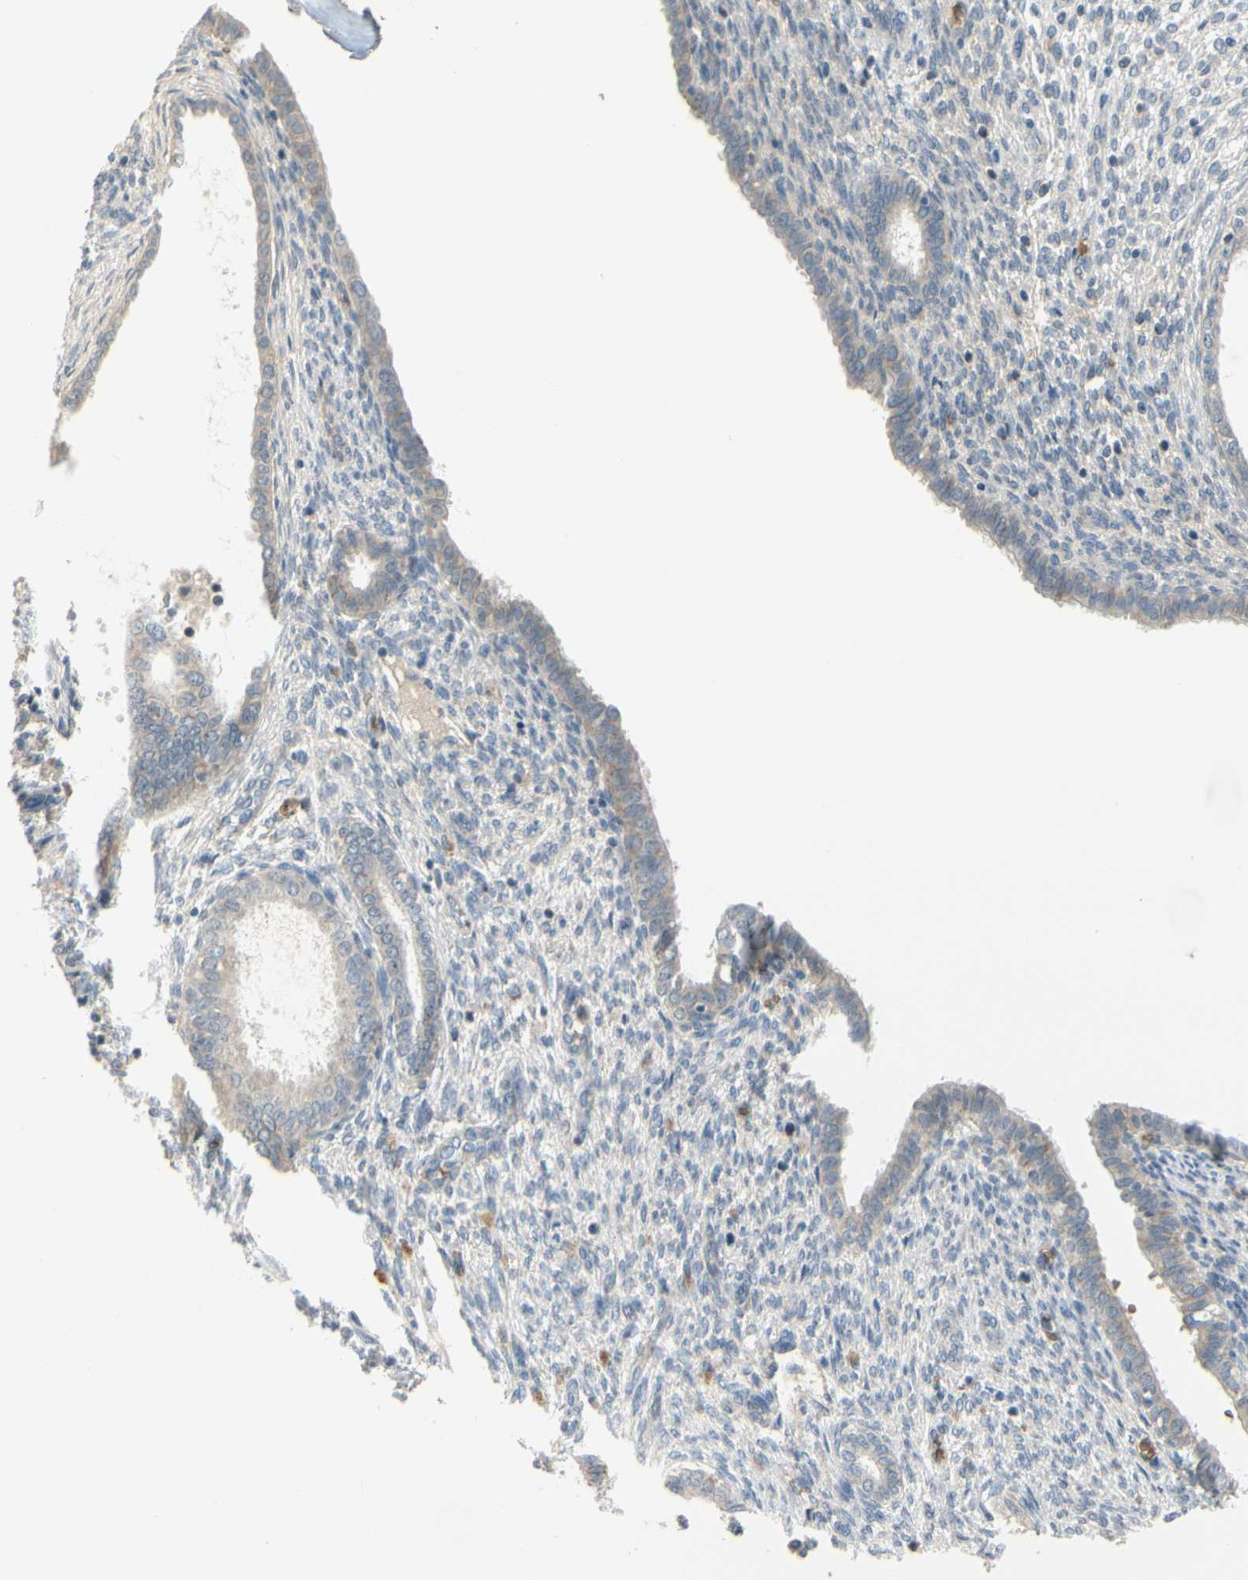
{"staining": {"intensity": "weak", "quantity": "<25%", "location": "cytoplasmic/membranous"}, "tissue": "endometrium", "cell_type": "Cells in endometrial stroma", "image_type": "normal", "snomed": [{"axis": "morphology", "description": "Normal tissue, NOS"}, {"axis": "topography", "description": "Endometrium"}], "caption": "The histopathology image reveals no significant expression in cells in endometrial stroma of endometrium. (Immunohistochemistry, brightfield microscopy, high magnification).", "gene": "GYPC", "patient": {"sex": "female", "age": 72}}